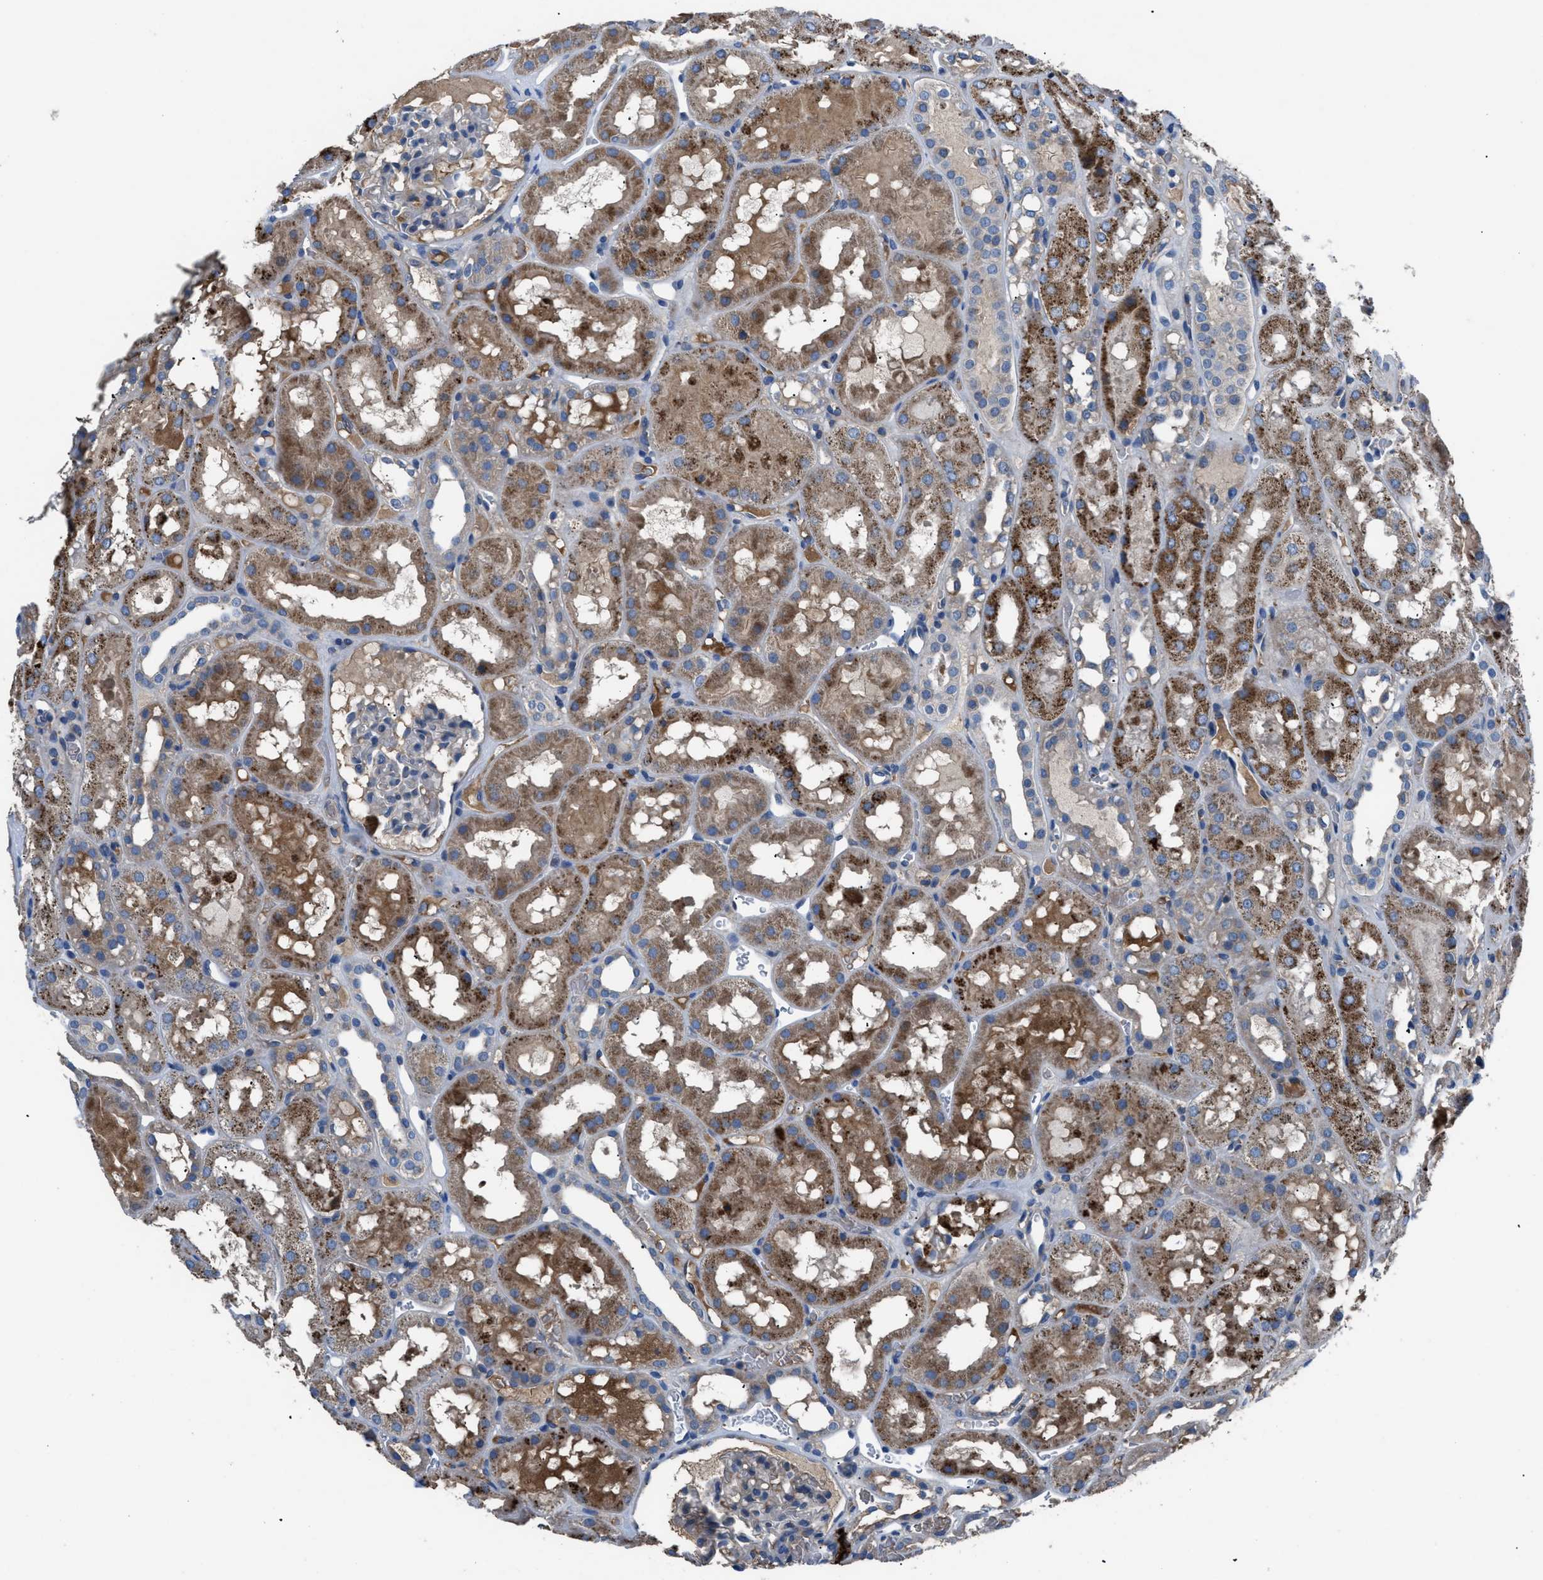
{"staining": {"intensity": "negative", "quantity": "none", "location": "none"}, "tissue": "kidney", "cell_type": "Cells in glomeruli", "image_type": "normal", "snomed": [{"axis": "morphology", "description": "Normal tissue, NOS"}, {"axis": "topography", "description": "Kidney"}, {"axis": "topography", "description": "Urinary bladder"}], "caption": "Immunohistochemistry (IHC) image of benign kidney stained for a protein (brown), which demonstrates no expression in cells in glomeruli.", "gene": "SGCZ", "patient": {"sex": "male", "age": 16}}